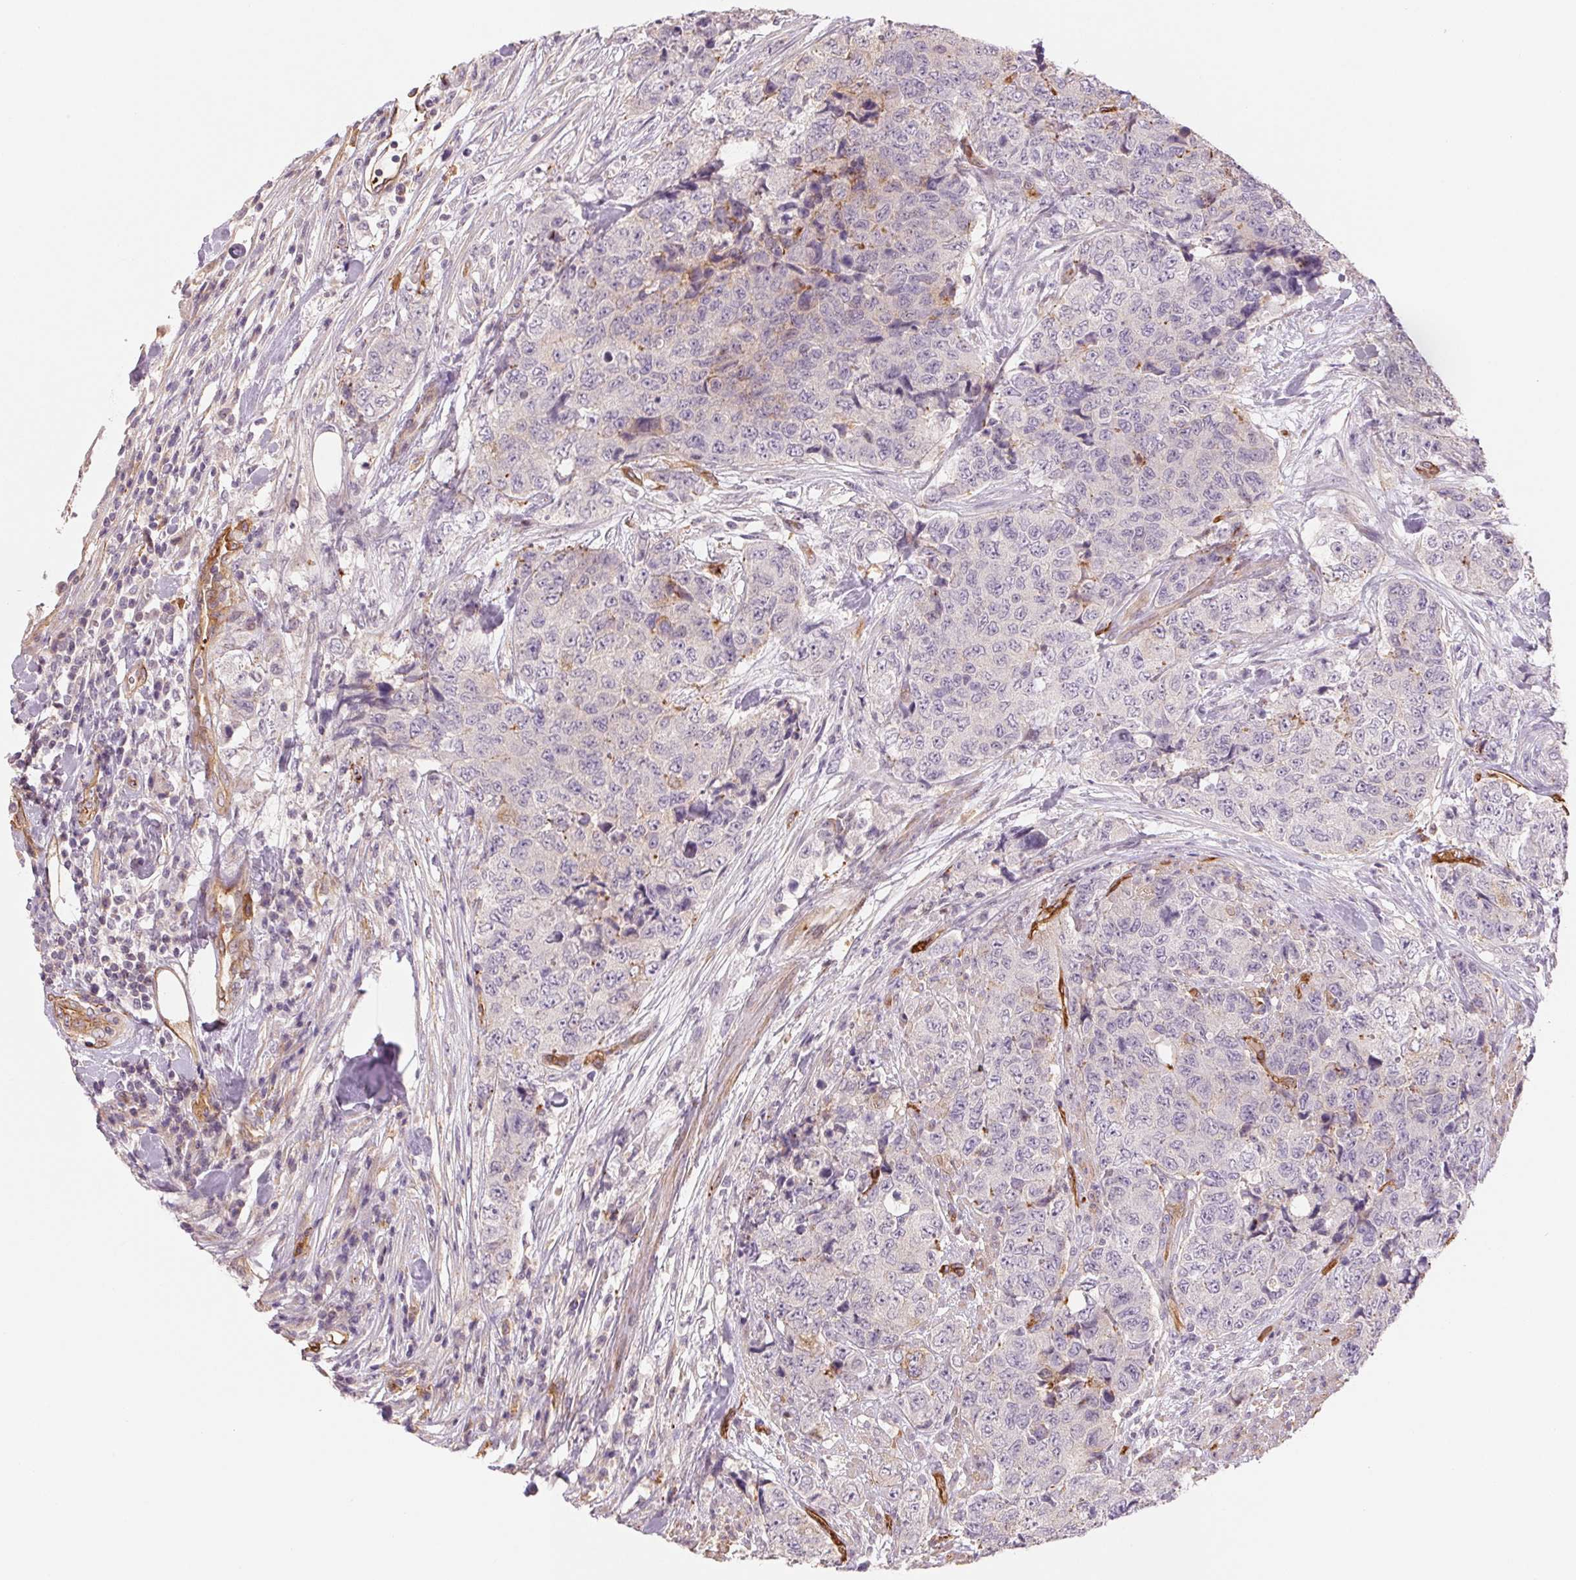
{"staining": {"intensity": "negative", "quantity": "none", "location": "none"}, "tissue": "urothelial cancer", "cell_type": "Tumor cells", "image_type": "cancer", "snomed": [{"axis": "morphology", "description": "Urothelial carcinoma, High grade"}, {"axis": "topography", "description": "Urinary bladder"}], "caption": "IHC histopathology image of neoplastic tissue: urothelial carcinoma (high-grade) stained with DAB (3,3'-diaminobenzidine) displays no significant protein staining in tumor cells.", "gene": "ANKRD13B", "patient": {"sex": "female", "age": 78}}